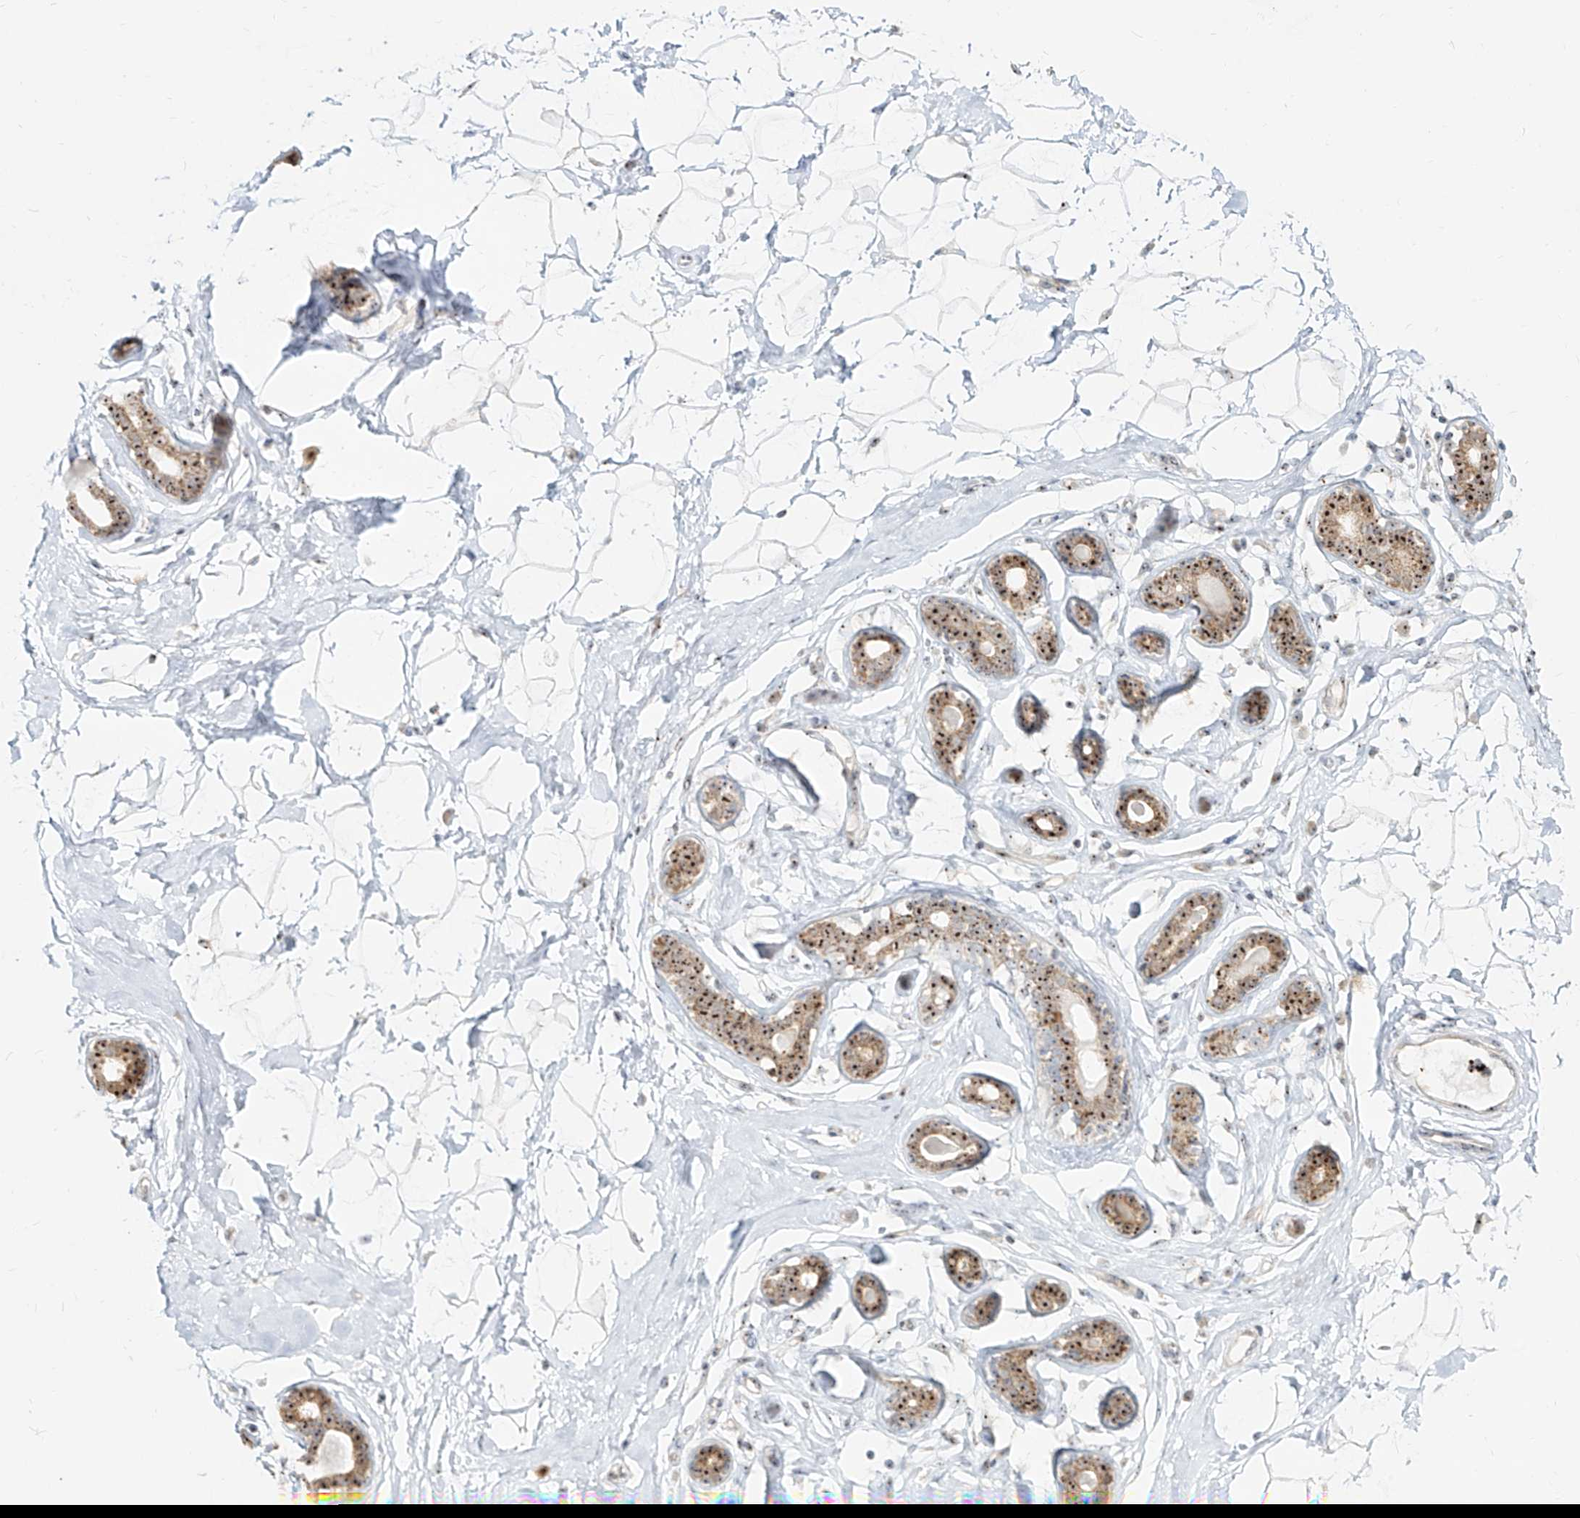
{"staining": {"intensity": "weak", "quantity": "25%-75%", "location": "nuclear"}, "tissue": "breast", "cell_type": "Adipocytes", "image_type": "normal", "snomed": [{"axis": "morphology", "description": "Normal tissue, NOS"}, {"axis": "morphology", "description": "Adenoma, NOS"}, {"axis": "topography", "description": "Breast"}], "caption": "Breast stained with DAB (3,3'-diaminobenzidine) immunohistochemistry displays low levels of weak nuclear positivity in approximately 25%-75% of adipocytes.", "gene": "BYSL", "patient": {"sex": "female", "age": 23}}